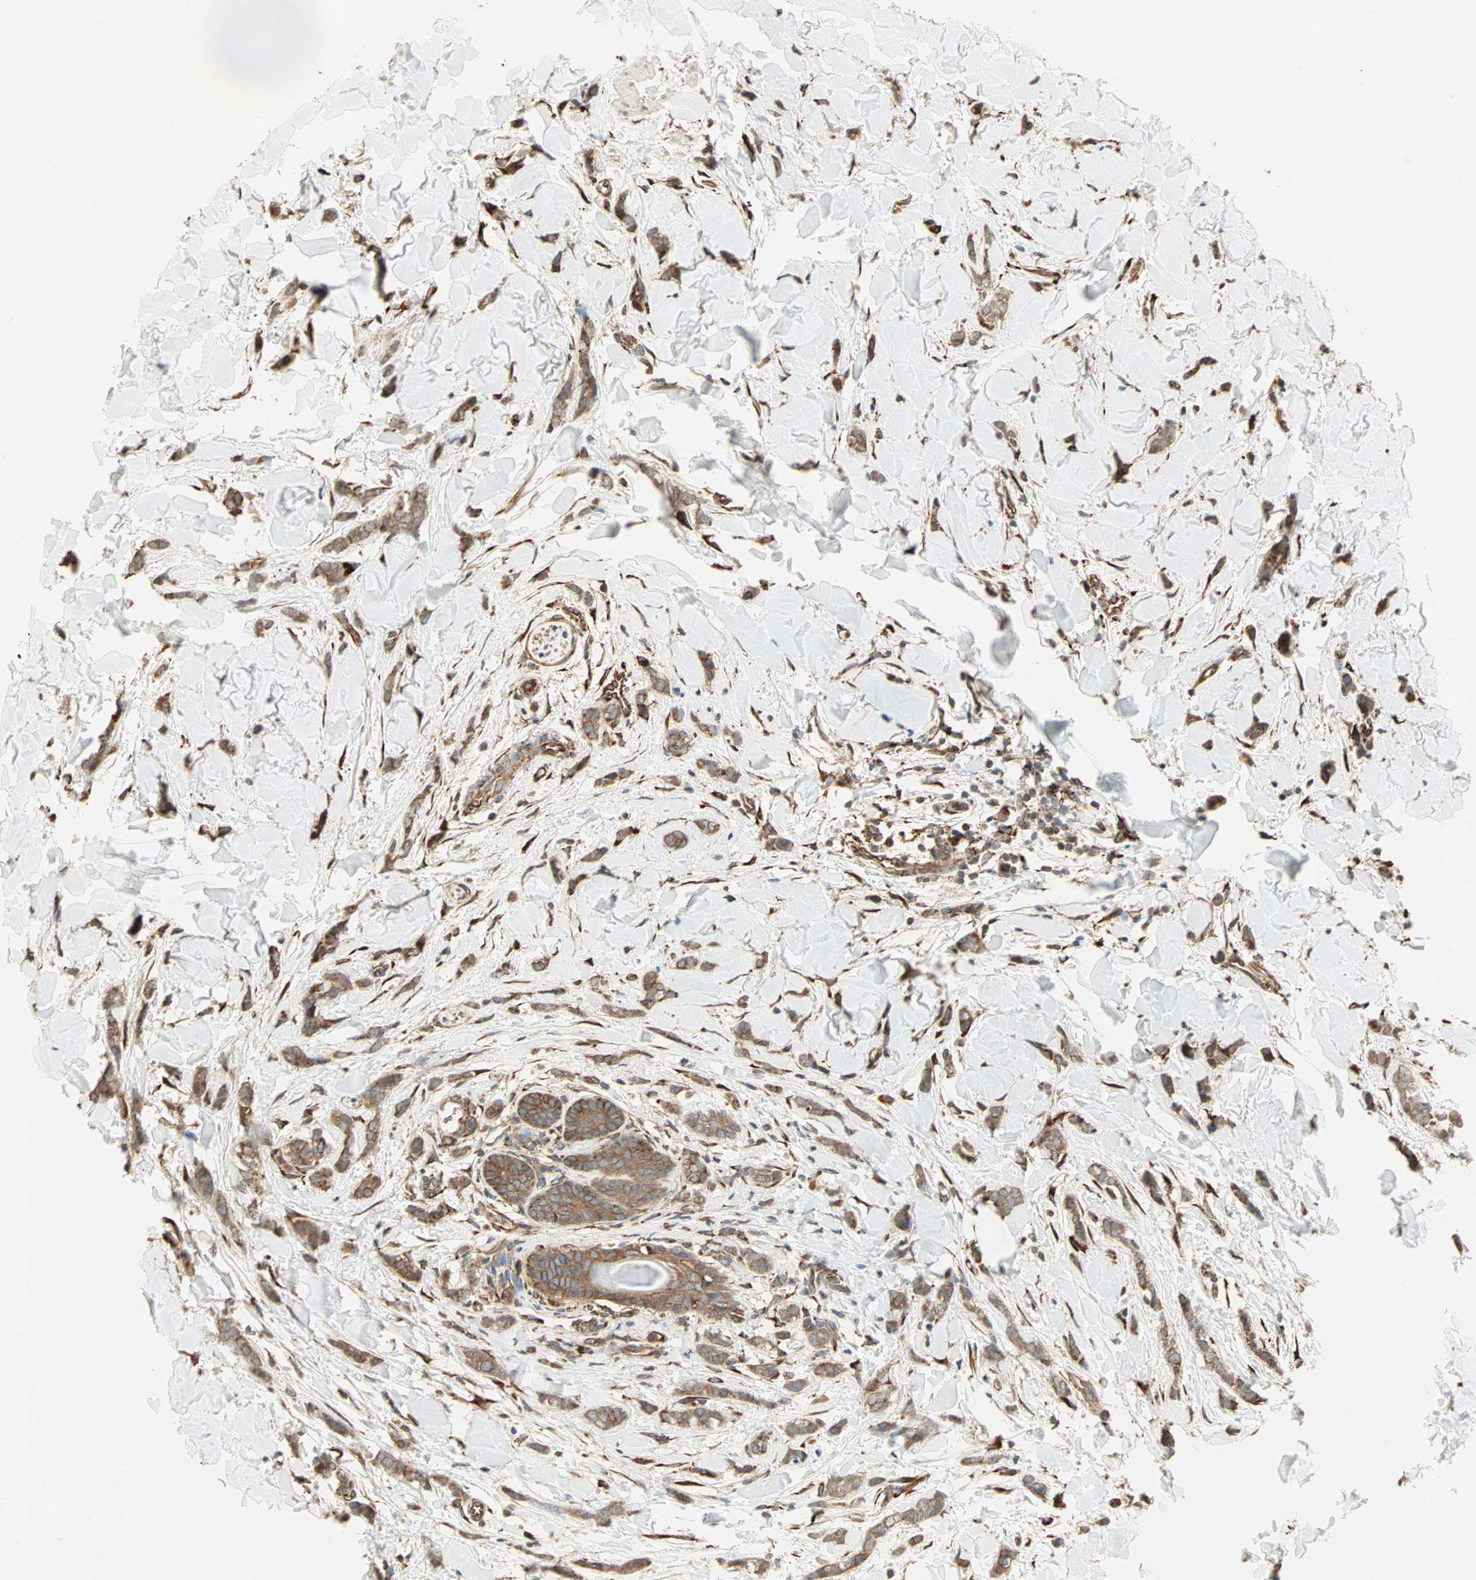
{"staining": {"intensity": "strong", "quantity": ">75%", "location": "cytoplasmic/membranous"}, "tissue": "breast cancer", "cell_type": "Tumor cells", "image_type": "cancer", "snomed": [{"axis": "morphology", "description": "Lobular carcinoma"}, {"axis": "topography", "description": "Skin"}, {"axis": "topography", "description": "Breast"}], "caption": "Human breast lobular carcinoma stained with a brown dye reveals strong cytoplasmic/membranous positive staining in about >75% of tumor cells.", "gene": "P4HA1", "patient": {"sex": "female", "age": 46}}